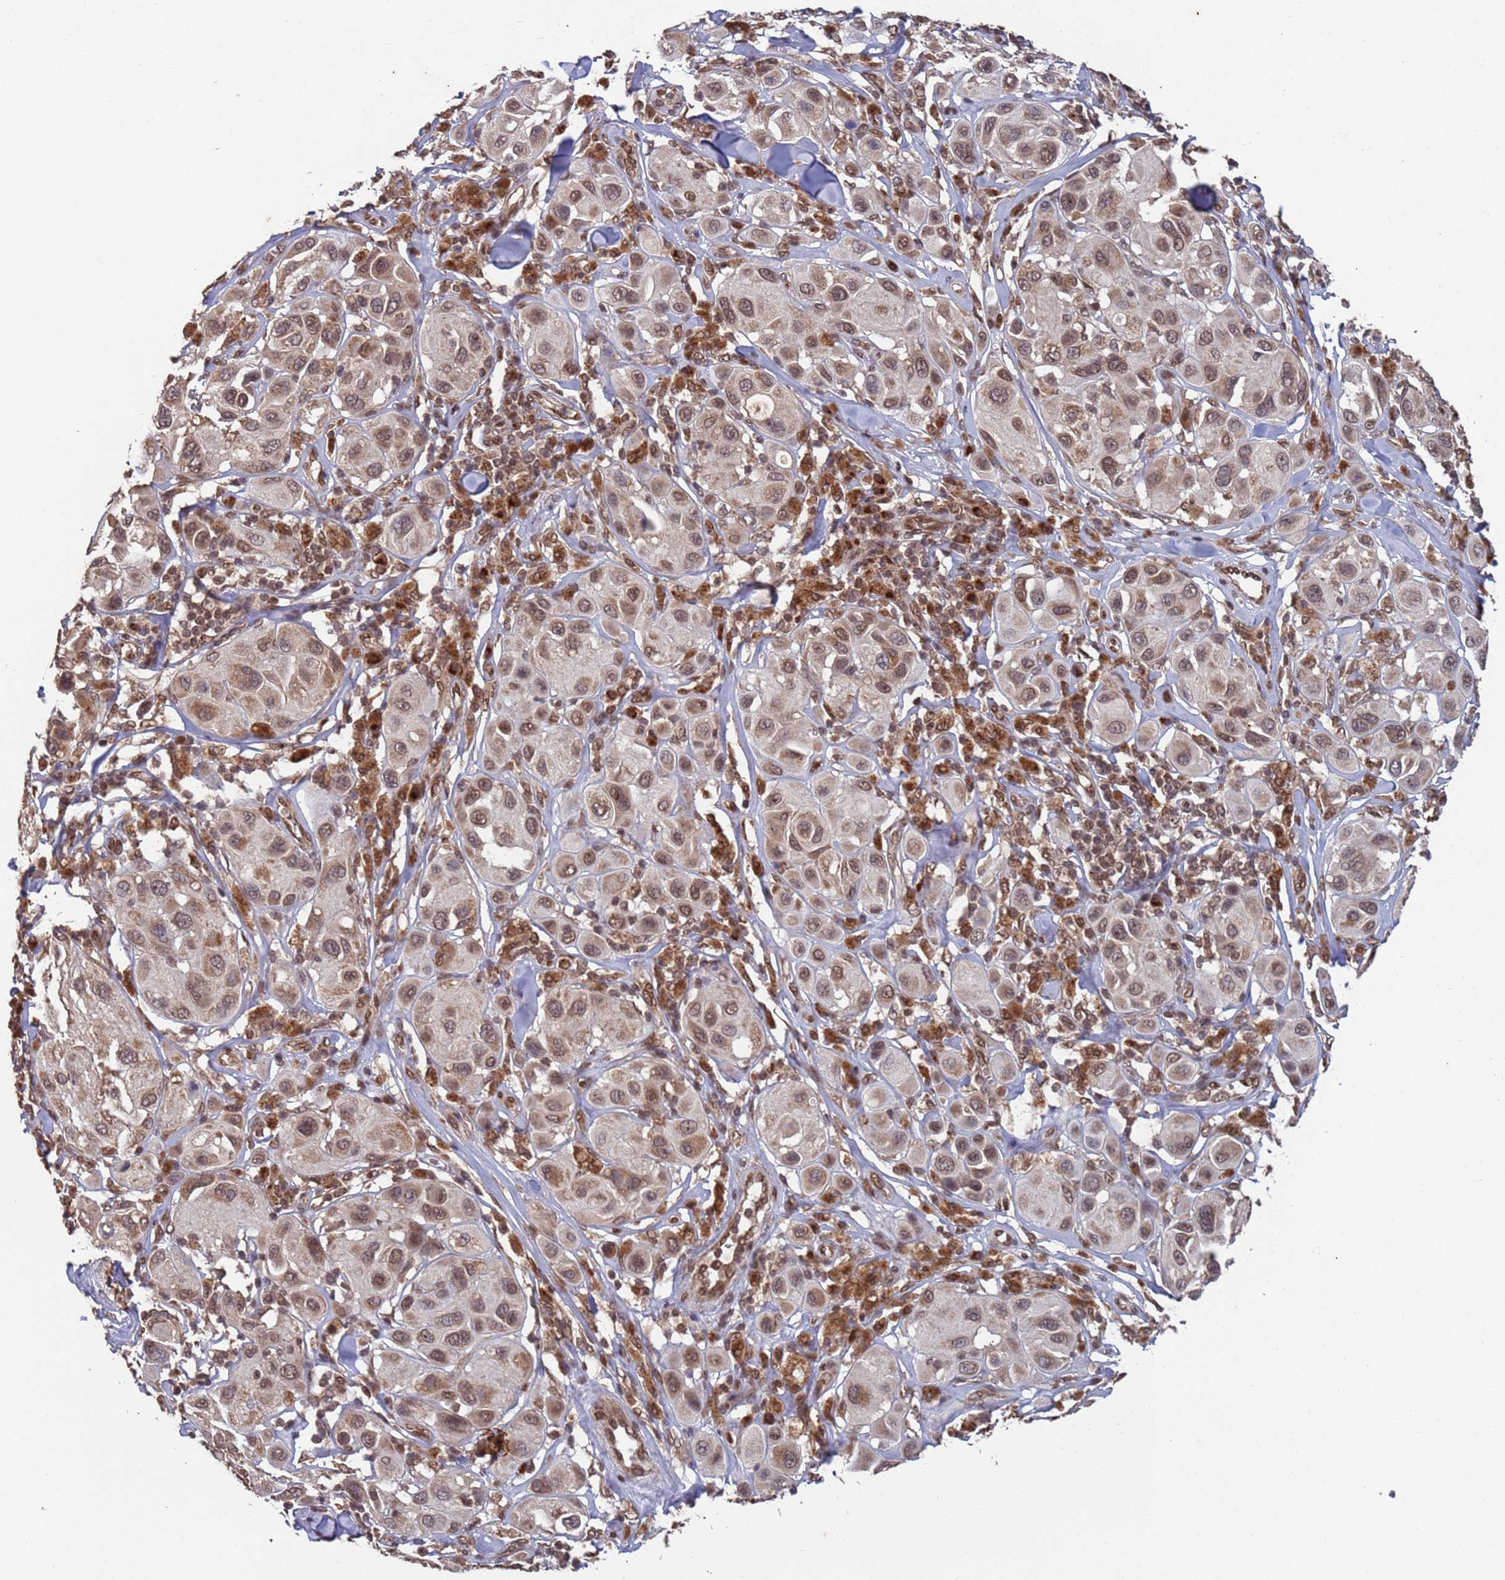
{"staining": {"intensity": "weak", "quantity": ">75%", "location": "cytoplasmic/membranous"}, "tissue": "melanoma", "cell_type": "Tumor cells", "image_type": "cancer", "snomed": [{"axis": "morphology", "description": "Malignant melanoma, Metastatic site"}, {"axis": "topography", "description": "Skin"}], "caption": "Immunohistochemistry image of melanoma stained for a protein (brown), which exhibits low levels of weak cytoplasmic/membranous expression in approximately >75% of tumor cells.", "gene": "FUBP3", "patient": {"sex": "male", "age": 41}}